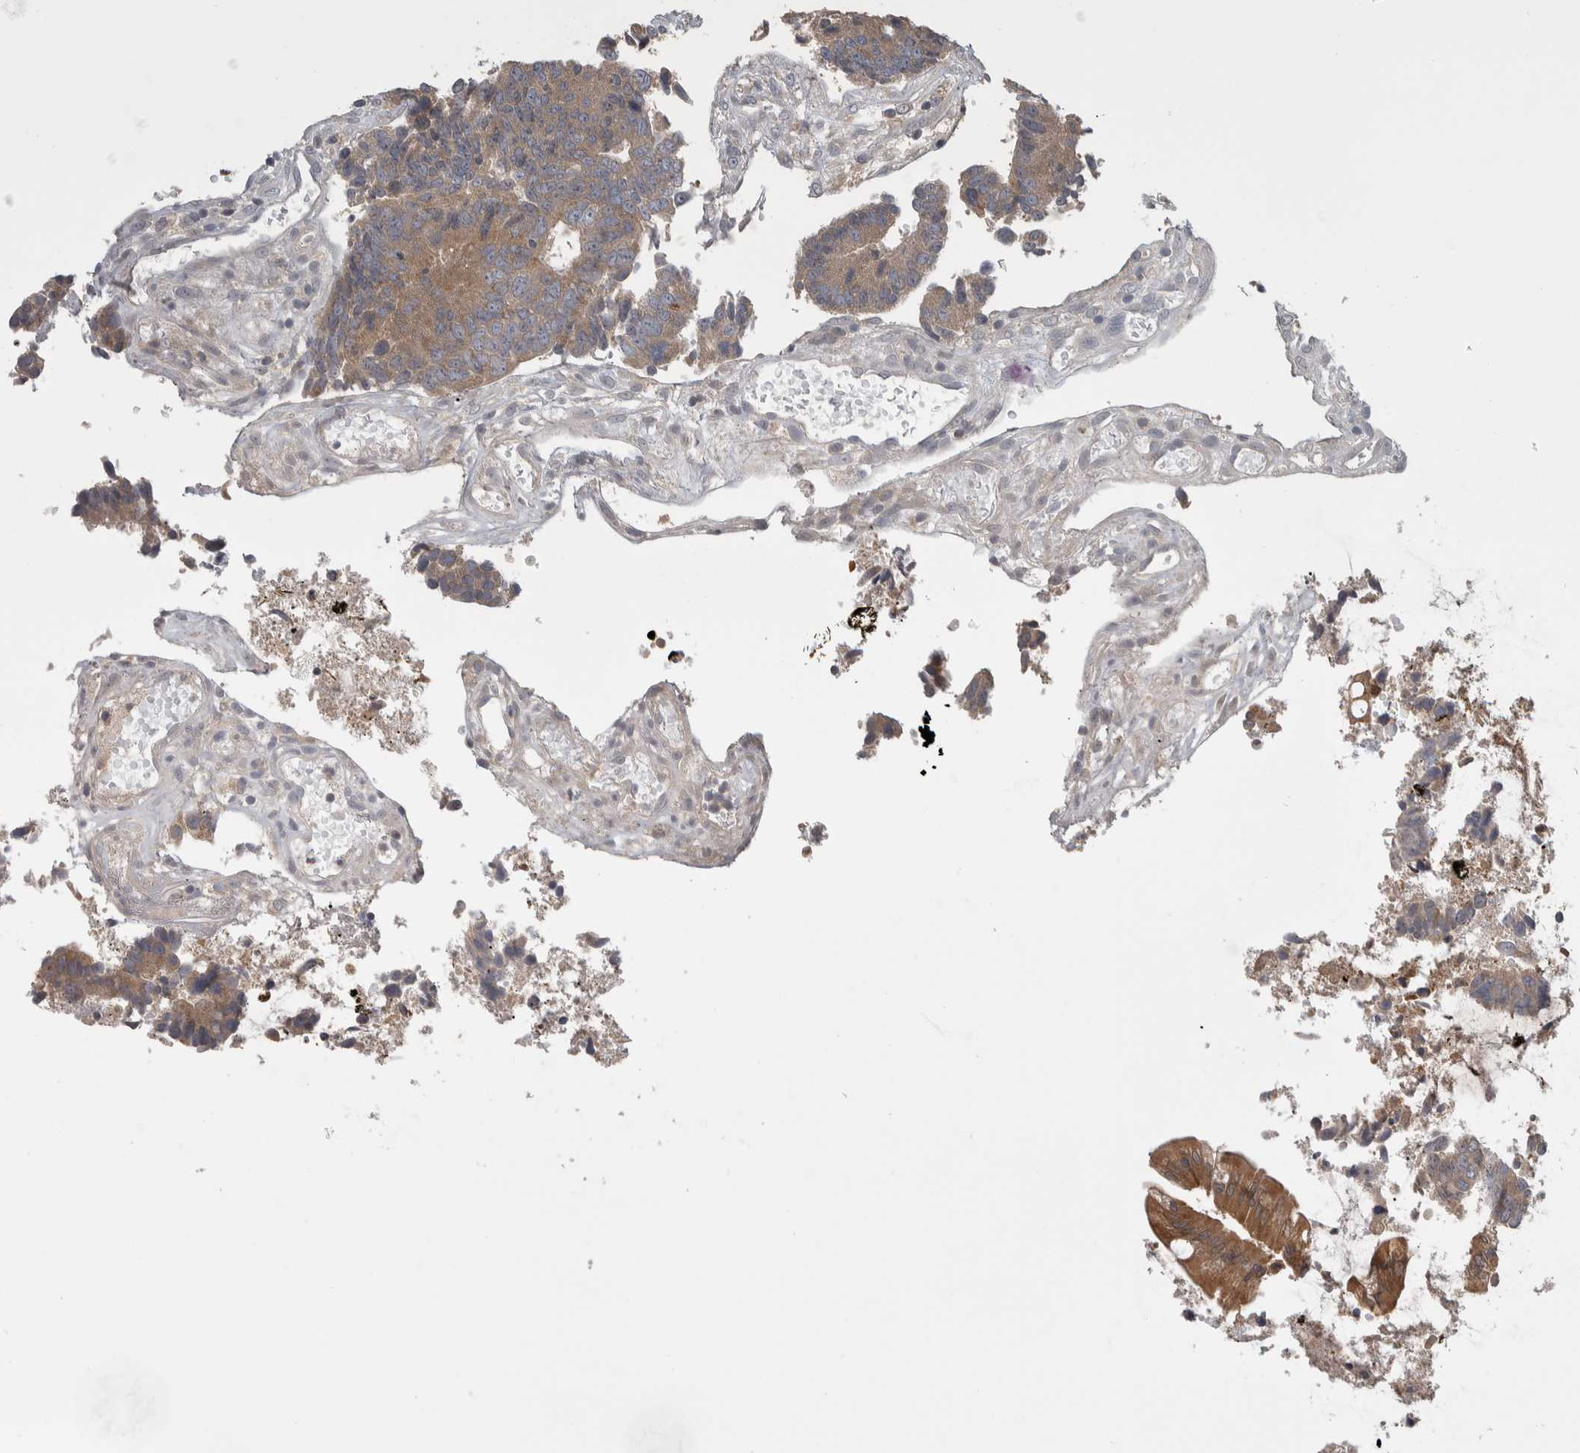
{"staining": {"intensity": "moderate", "quantity": ">75%", "location": "cytoplasmic/membranous"}, "tissue": "colorectal cancer", "cell_type": "Tumor cells", "image_type": "cancer", "snomed": [{"axis": "morphology", "description": "Adenocarcinoma, NOS"}, {"axis": "topography", "description": "Rectum"}], "caption": "DAB immunohistochemical staining of colorectal cancer (adenocarcinoma) demonstrates moderate cytoplasmic/membranous protein staining in approximately >75% of tumor cells. The protein is stained brown, and the nuclei are stained in blue (DAB (3,3'-diaminobenzidine) IHC with brightfield microscopy, high magnification).", "gene": "HTATIP2", "patient": {"sex": "male", "age": 84}}